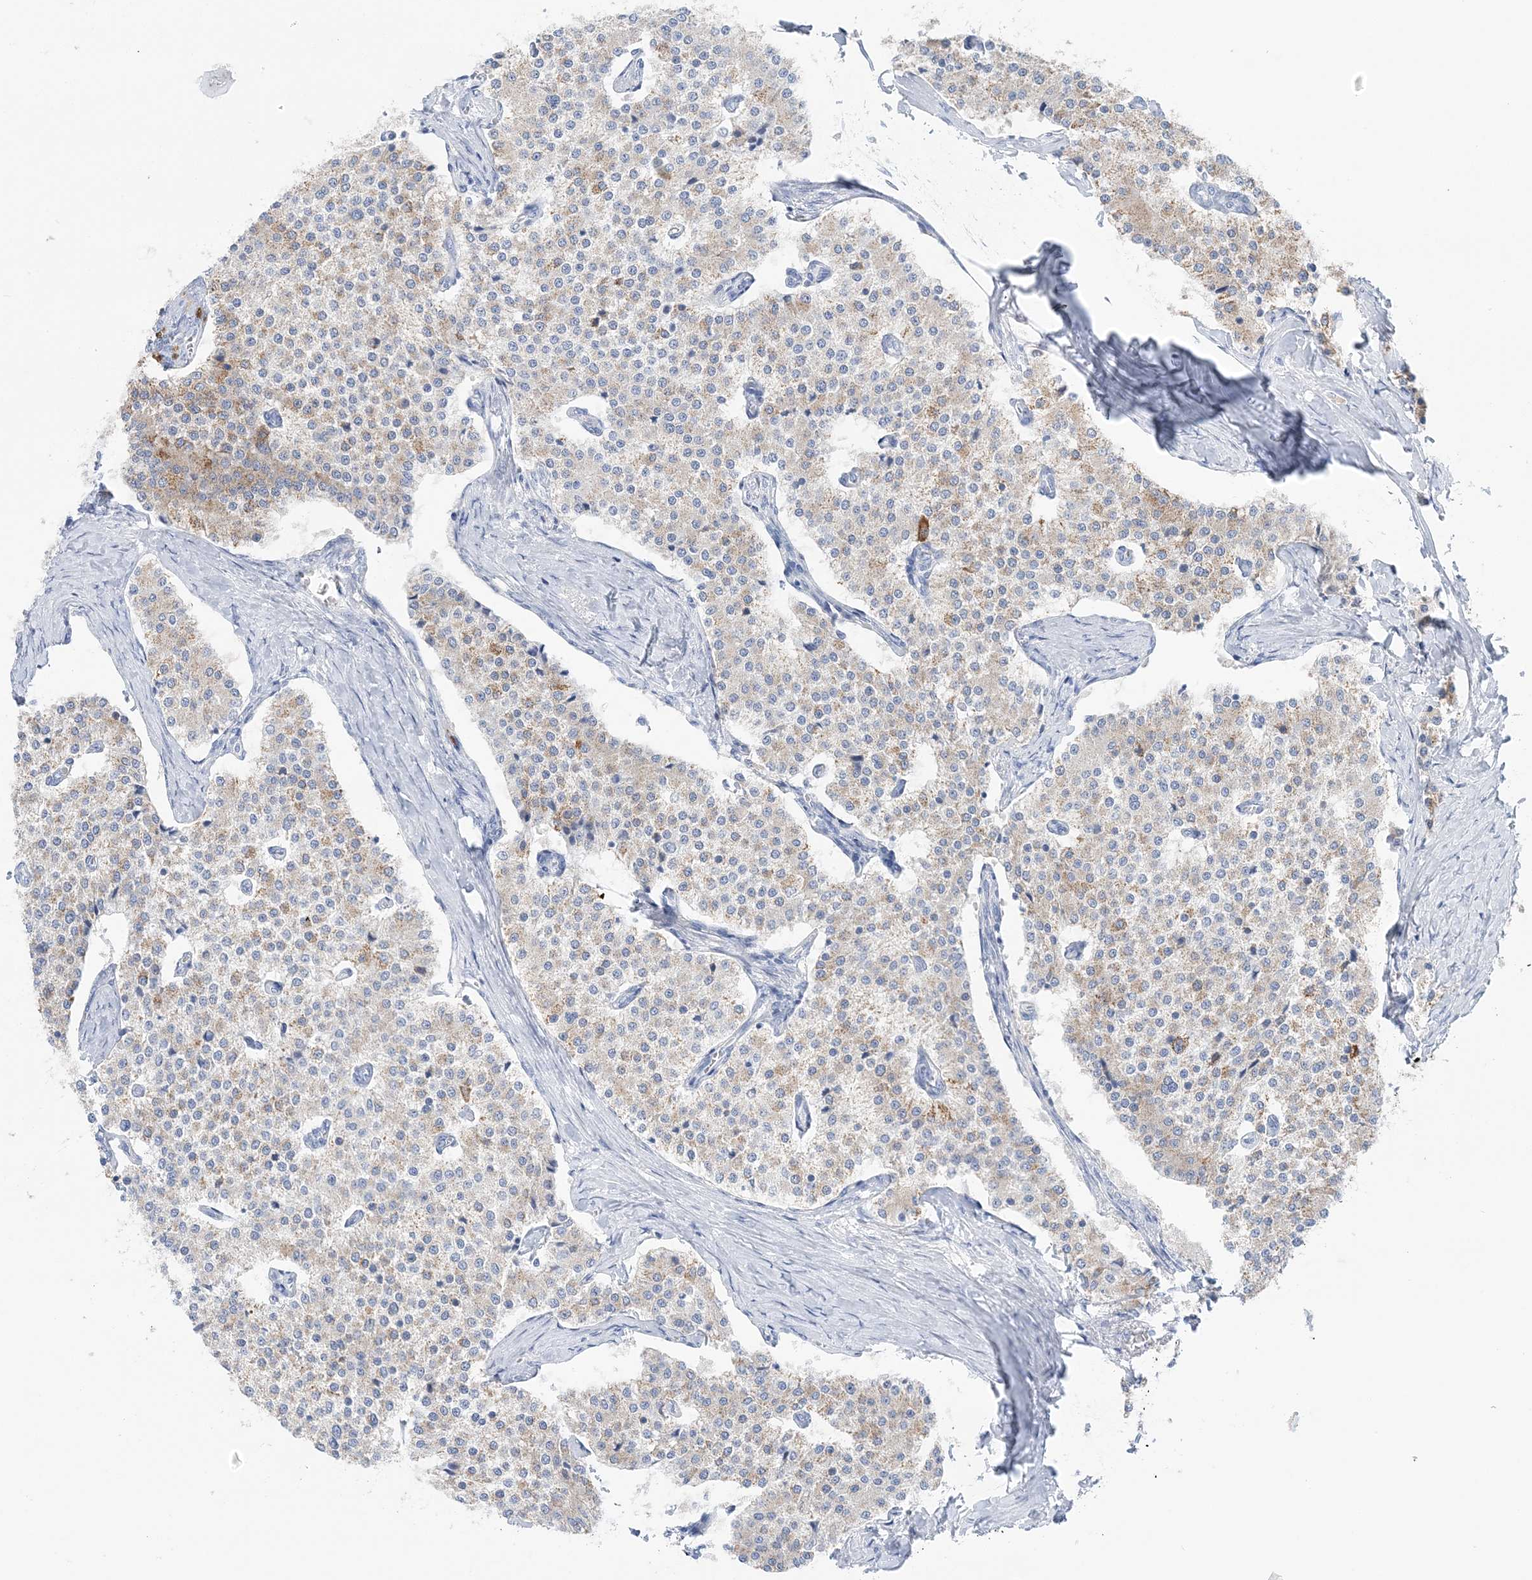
{"staining": {"intensity": "weak", "quantity": "25%-75%", "location": "cytoplasmic/membranous"}, "tissue": "carcinoid", "cell_type": "Tumor cells", "image_type": "cancer", "snomed": [{"axis": "morphology", "description": "Carcinoid, malignant, NOS"}, {"axis": "topography", "description": "Colon"}], "caption": "This is a photomicrograph of immunohistochemistry staining of malignant carcinoid, which shows weak expression in the cytoplasmic/membranous of tumor cells.", "gene": "HMGCS1", "patient": {"sex": "female", "age": 52}}